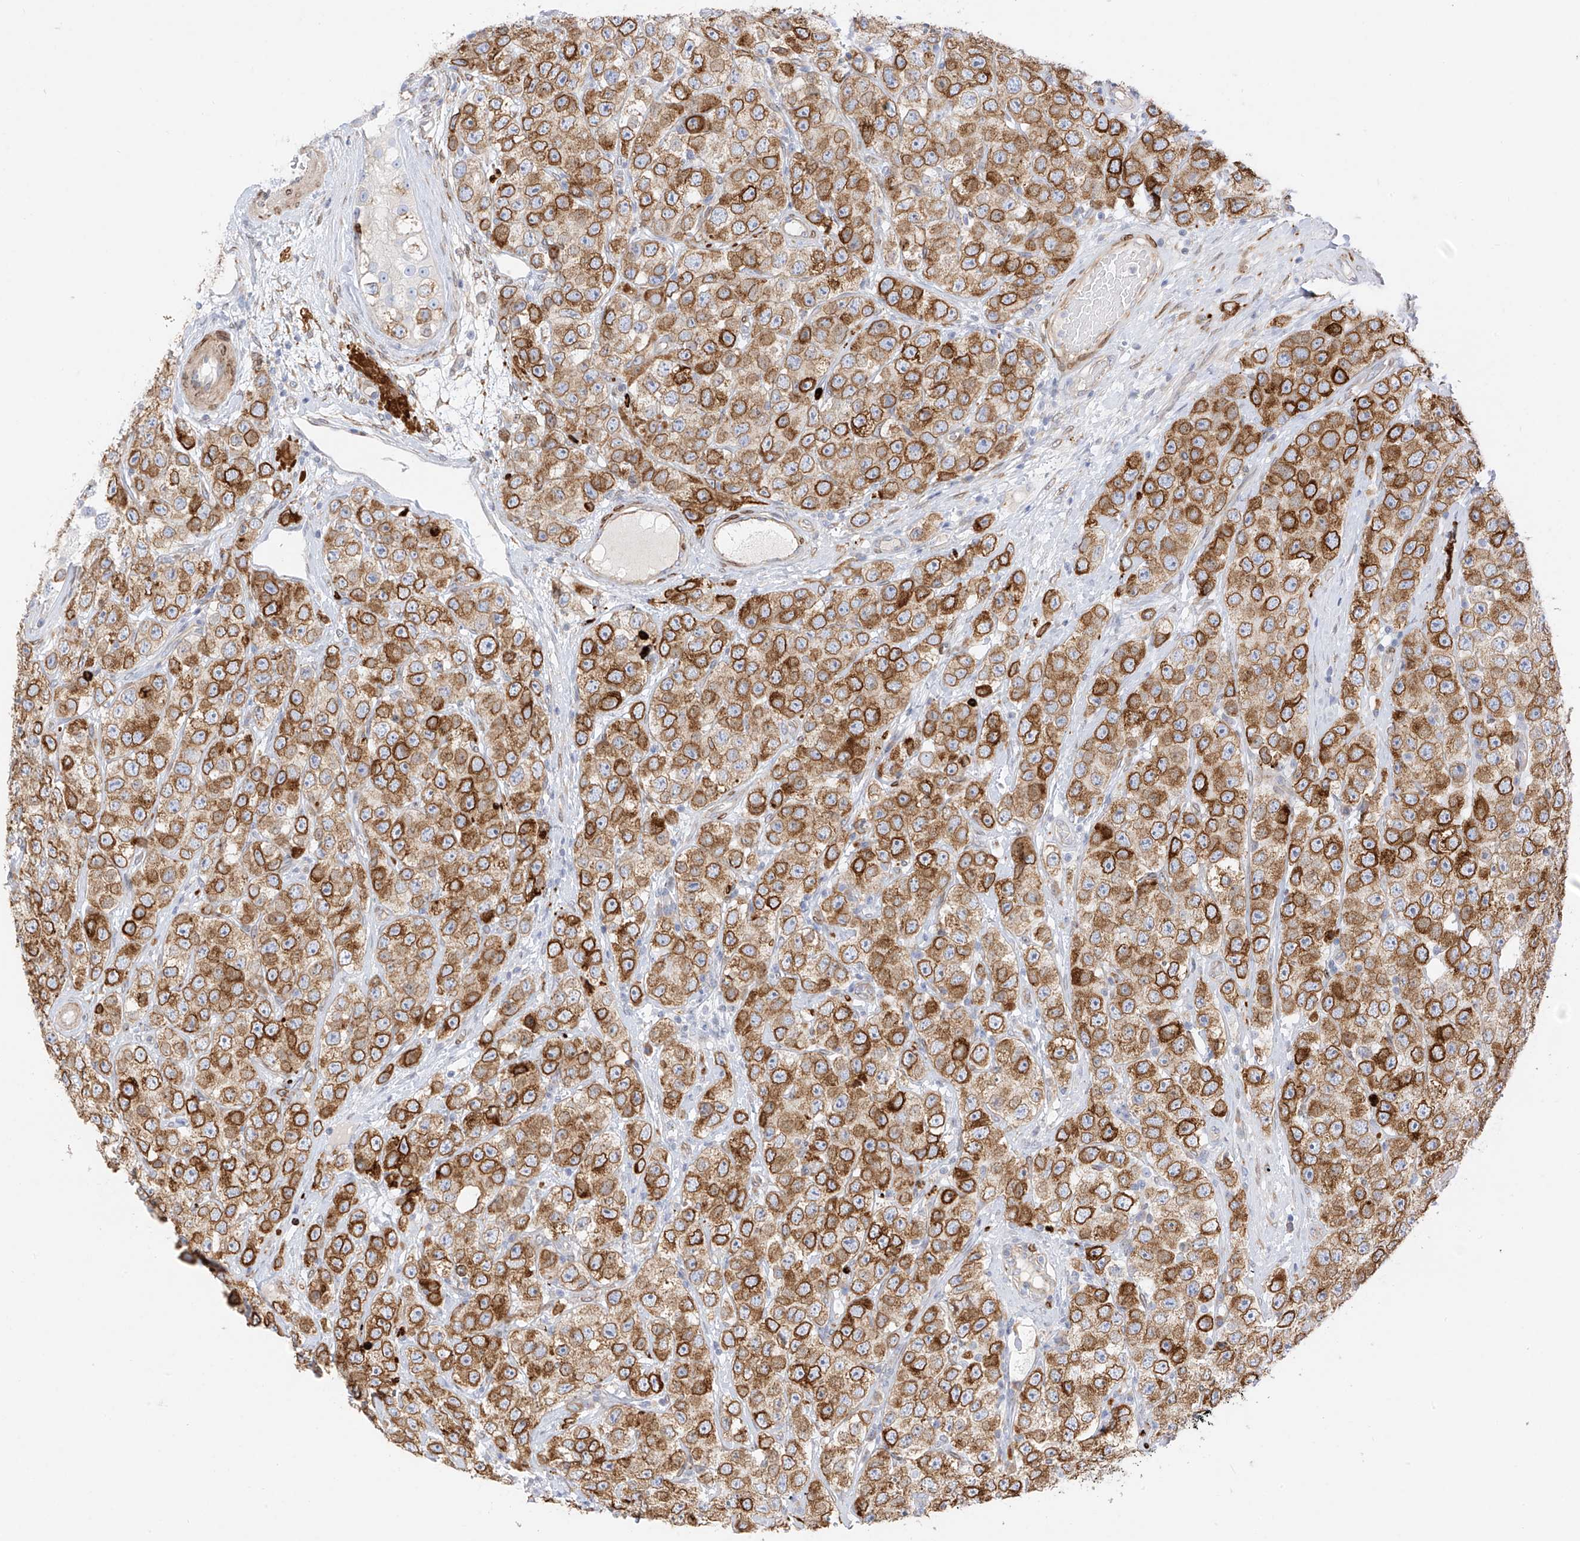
{"staining": {"intensity": "strong", "quantity": ">75%", "location": "cytoplasmic/membranous"}, "tissue": "testis cancer", "cell_type": "Tumor cells", "image_type": "cancer", "snomed": [{"axis": "morphology", "description": "Seminoma, NOS"}, {"axis": "topography", "description": "Testis"}], "caption": "A micrograph of testis cancer (seminoma) stained for a protein demonstrates strong cytoplasmic/membranous brown staining in tumor cells.", "gene": "PCYOX1", "patient": {"sex": "male", "age": 28}}